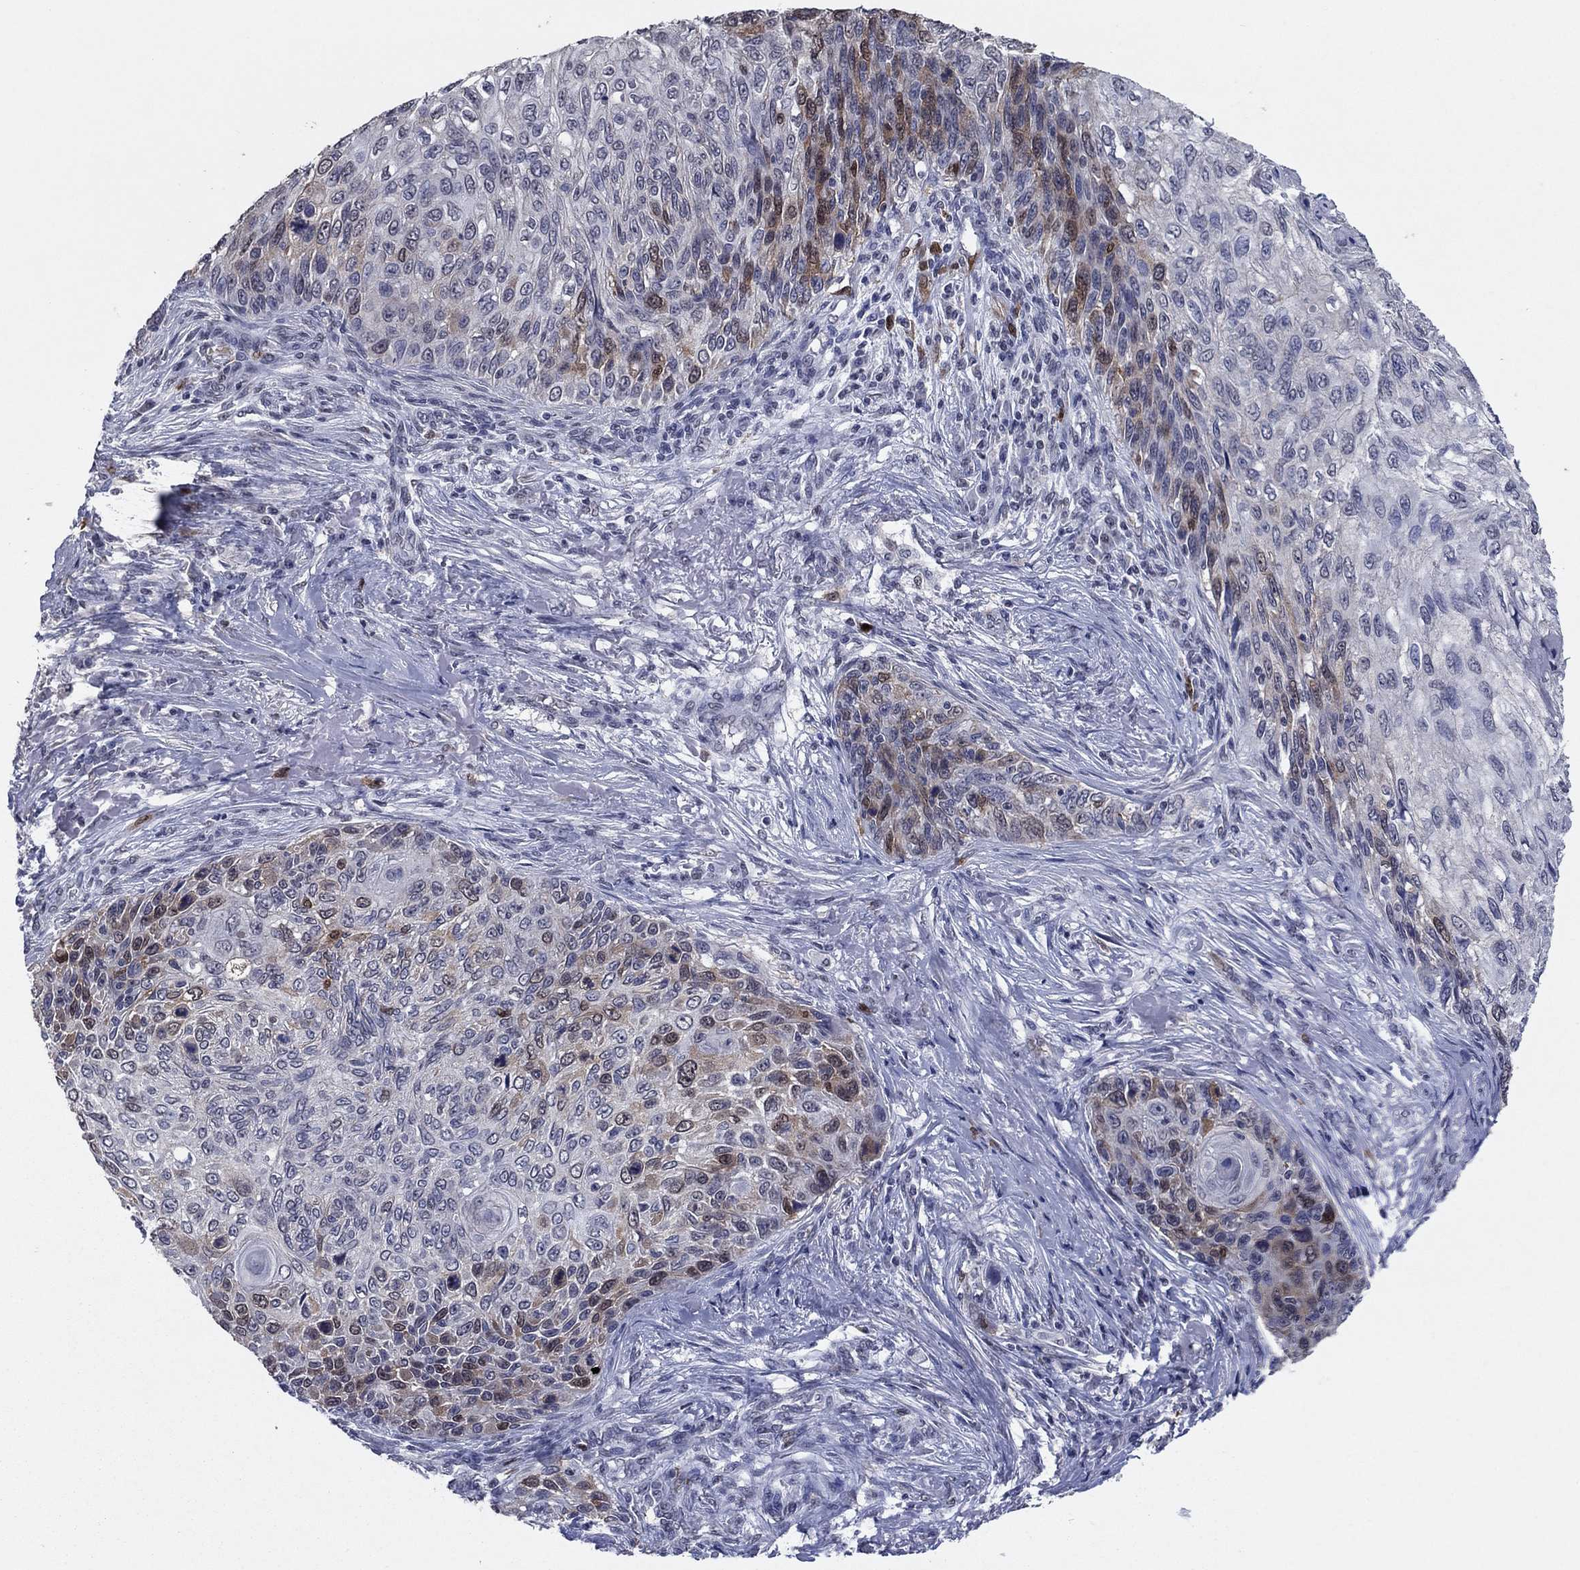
{"staining": {"intensity": "moderate", "quantity": "<25%", "location": "cytoplasmic/membranous"}, "tissue": "skin cancer", "cell_type": "Tumor cells", "image_type": "cancer", "snomed": [{"axis": "morphology", "description": "Squamous cell carcinoma, NOS"}, {"axis": "topography", "description": "Skin"}], "caption": "Brown immunohistochemical staining in skin cancer reveals moderate cytoplasmic/membranous expression in about <25% of tumor cells.", "gene": "TYMS", "patient": {"sex": "male", "age": 92}}